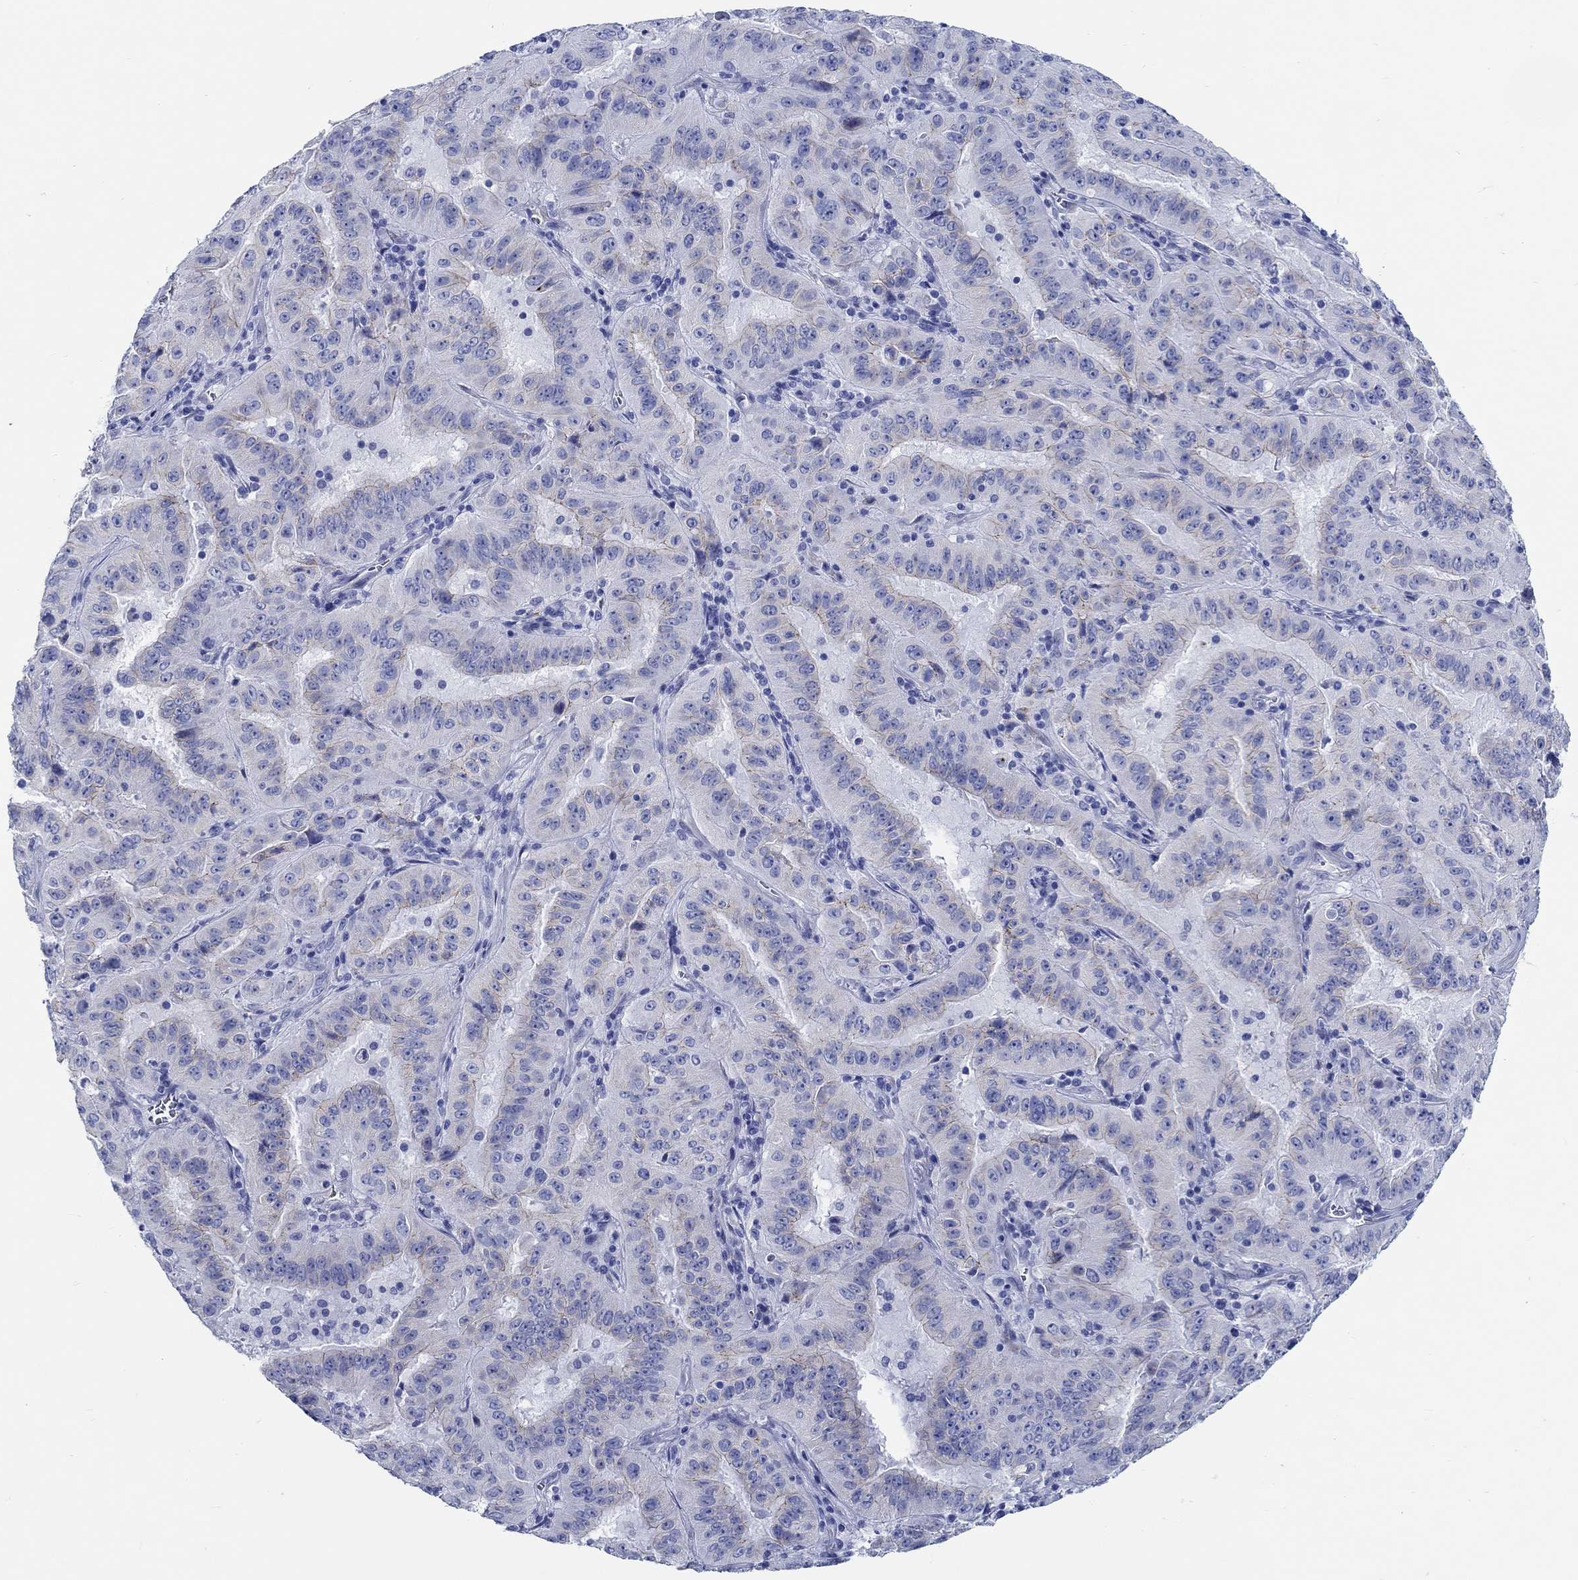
{"staining": {"intensity": "negative", "quantity": "none", "location": "none"}, "tissue": "pancreatic cancer", "cell_type": "Tumor cells", "image_type": "cancer", "snomed": [{"axis": "morphology", "description": "Adenocarcinoma, NOS"}, {"axis": "topography", "description": "Pancreas"}], "caption": "Immunohistochemical staining of adenocarcinoma (pancreatic) reveals no significant positivity in tumor cells. (Brightfield microscopy of DAB immunohistochemistry at high magnification).", "gene": "RD3L", "patient": {"sex": "male", "age": 63}}